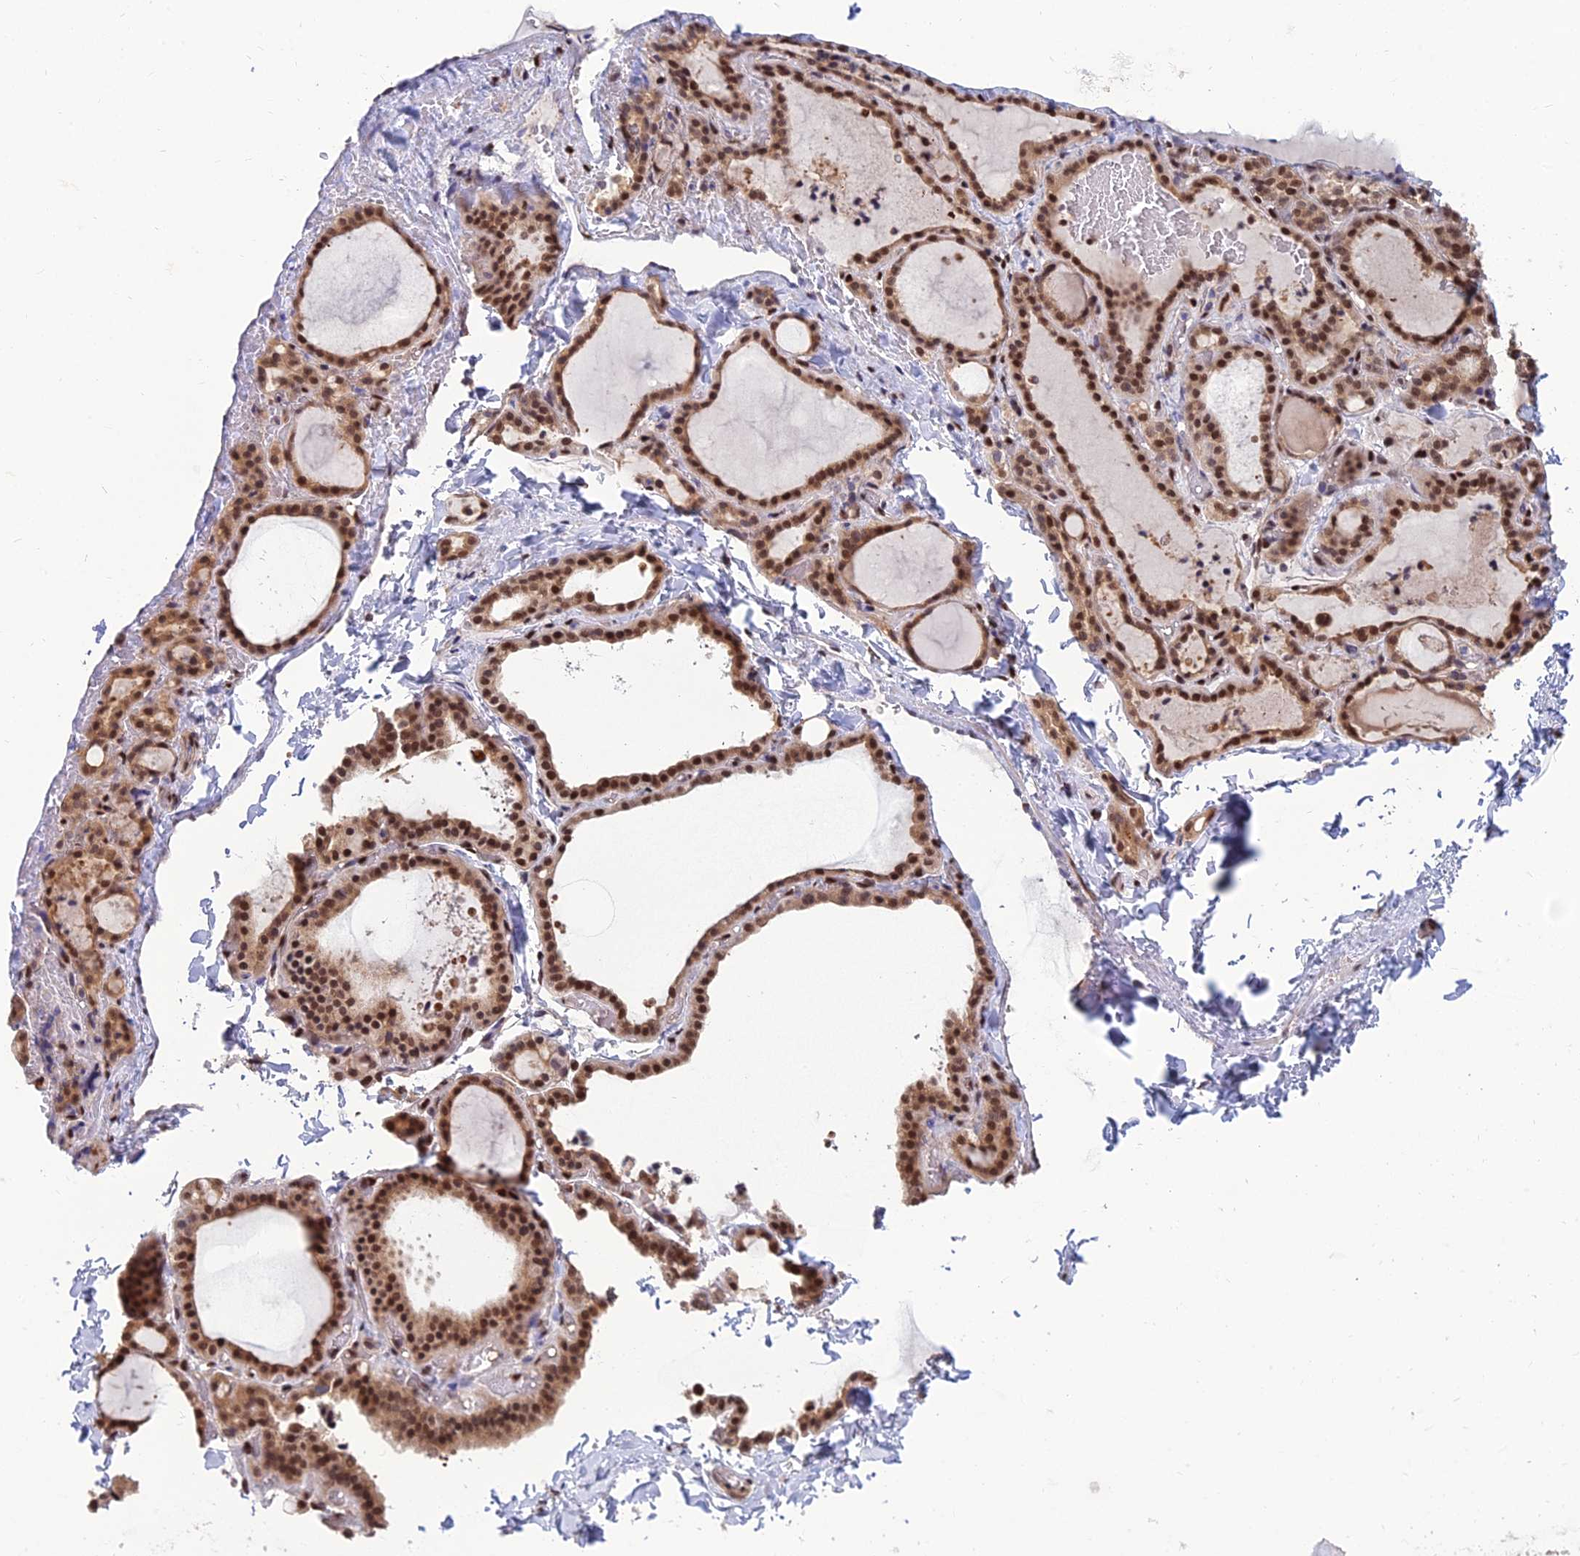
{"staining": {"intensity": "moderate", "quantity": ">75%", "location": "cytoplasmic/membranous,nuclear"}, "tissue": "thyroid gland", "cell_type": "Glandular cells", "image_type": "normal", "snomed": [{"axis": "morphology", "description": "Normal tissue, NOS"}, {"axis": "topography", "description": "Thyroid gland"}], "caption": "Glandular cells exhibit medium levels of moderate cytoplasmic/membranous,nuclear positivity in approximately >75% of cells in benign thyroid gland. (IHC, brightfield microscopy, high magnification).", "gene": "DNPEP", "patient": {"sex": "female", "age": 22}}